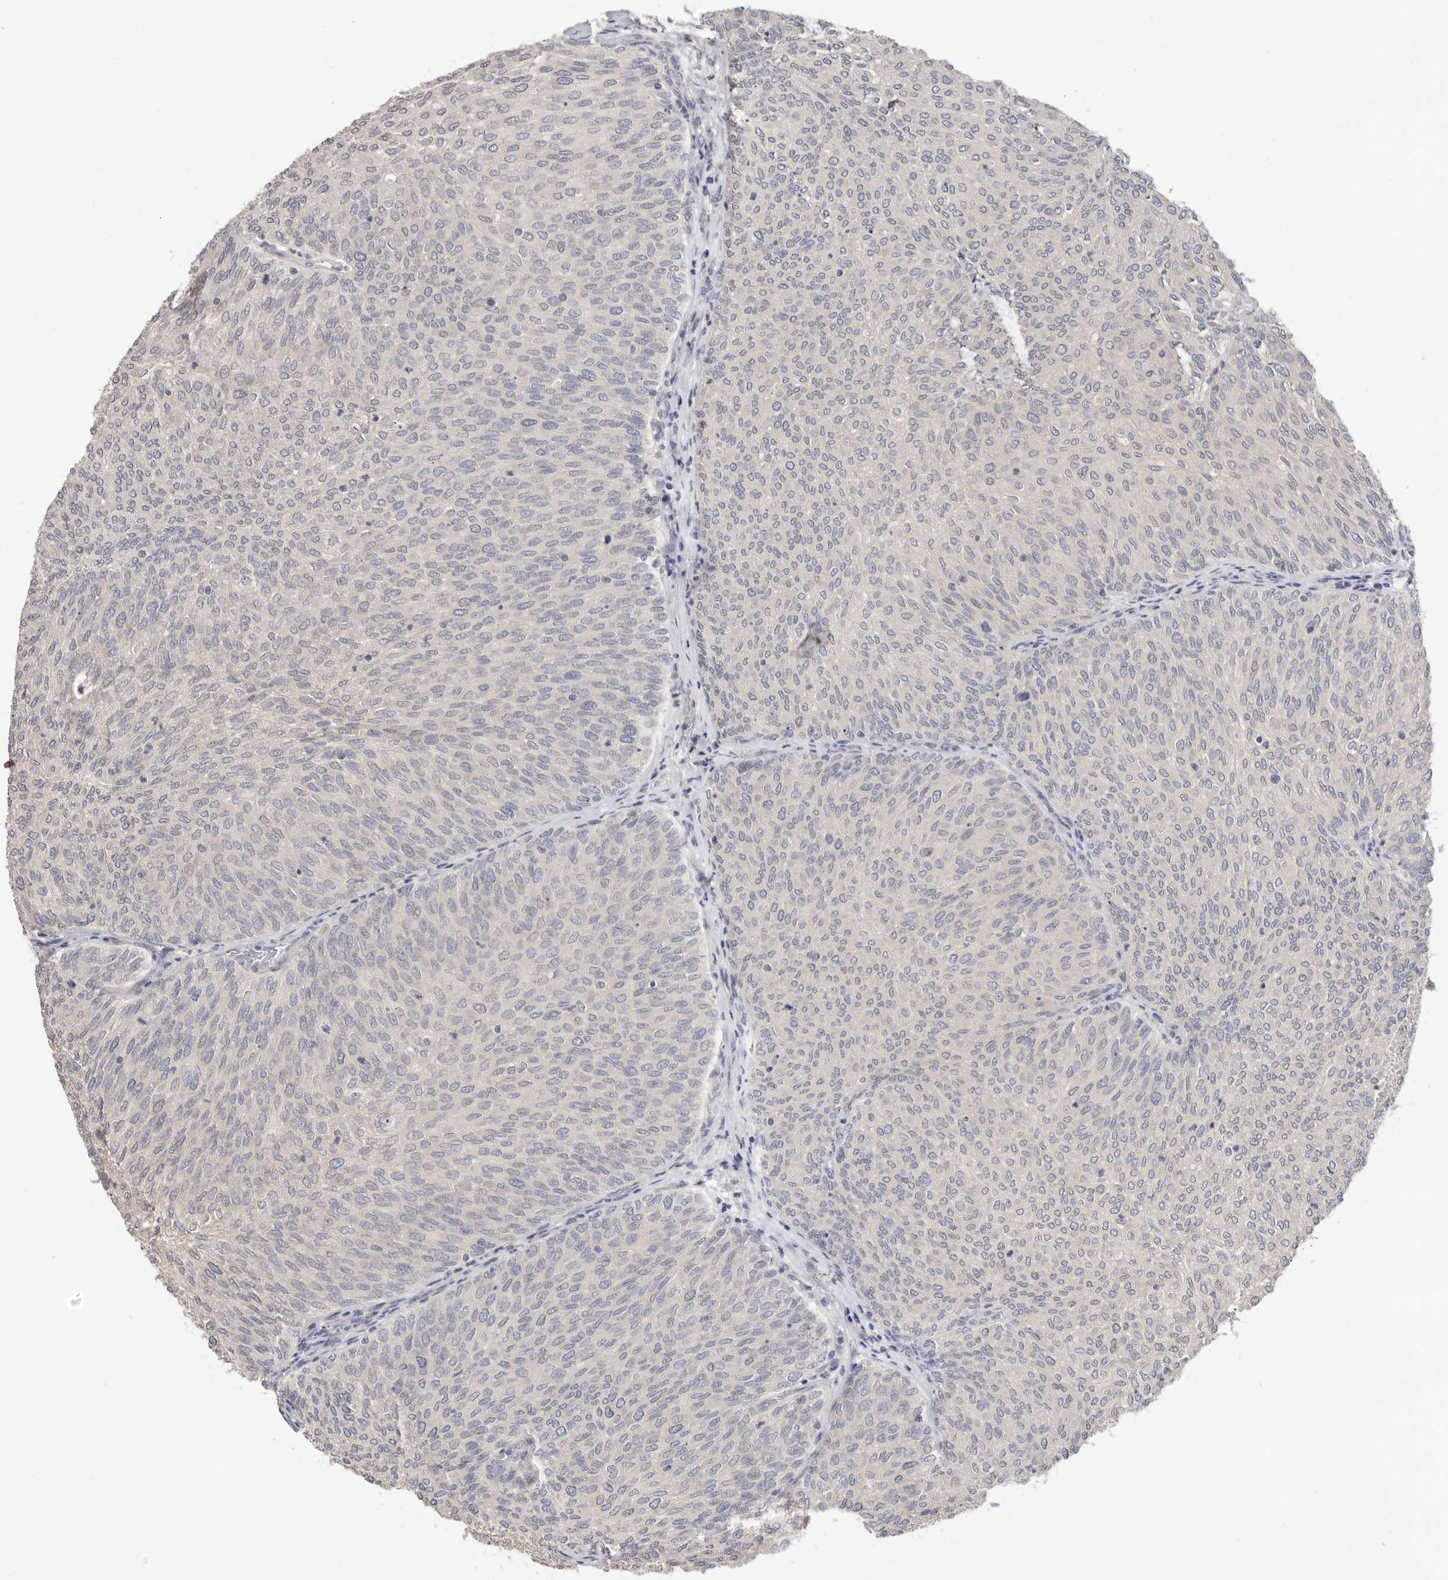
{"staining": {"intensity": "negative", "quantity": "none", "location": "none"}, "tissue": "urothelial cancer", "cell_type": "Tumor cells", "image_type": "cancer", "snomed": [{"axis": "morphology", "description": "Urothelial carcinoma, Low grade"}, {"axis": "topography", "description": "Urinary bladder"}], "caption": "A high-resolution histopathology image shows IHC staining of low-grade urothelial carcinoma, which displays no significant staining in tumor cells.", "gene": "DOP1A", "patient": {"sex": "female", "age": 79}}